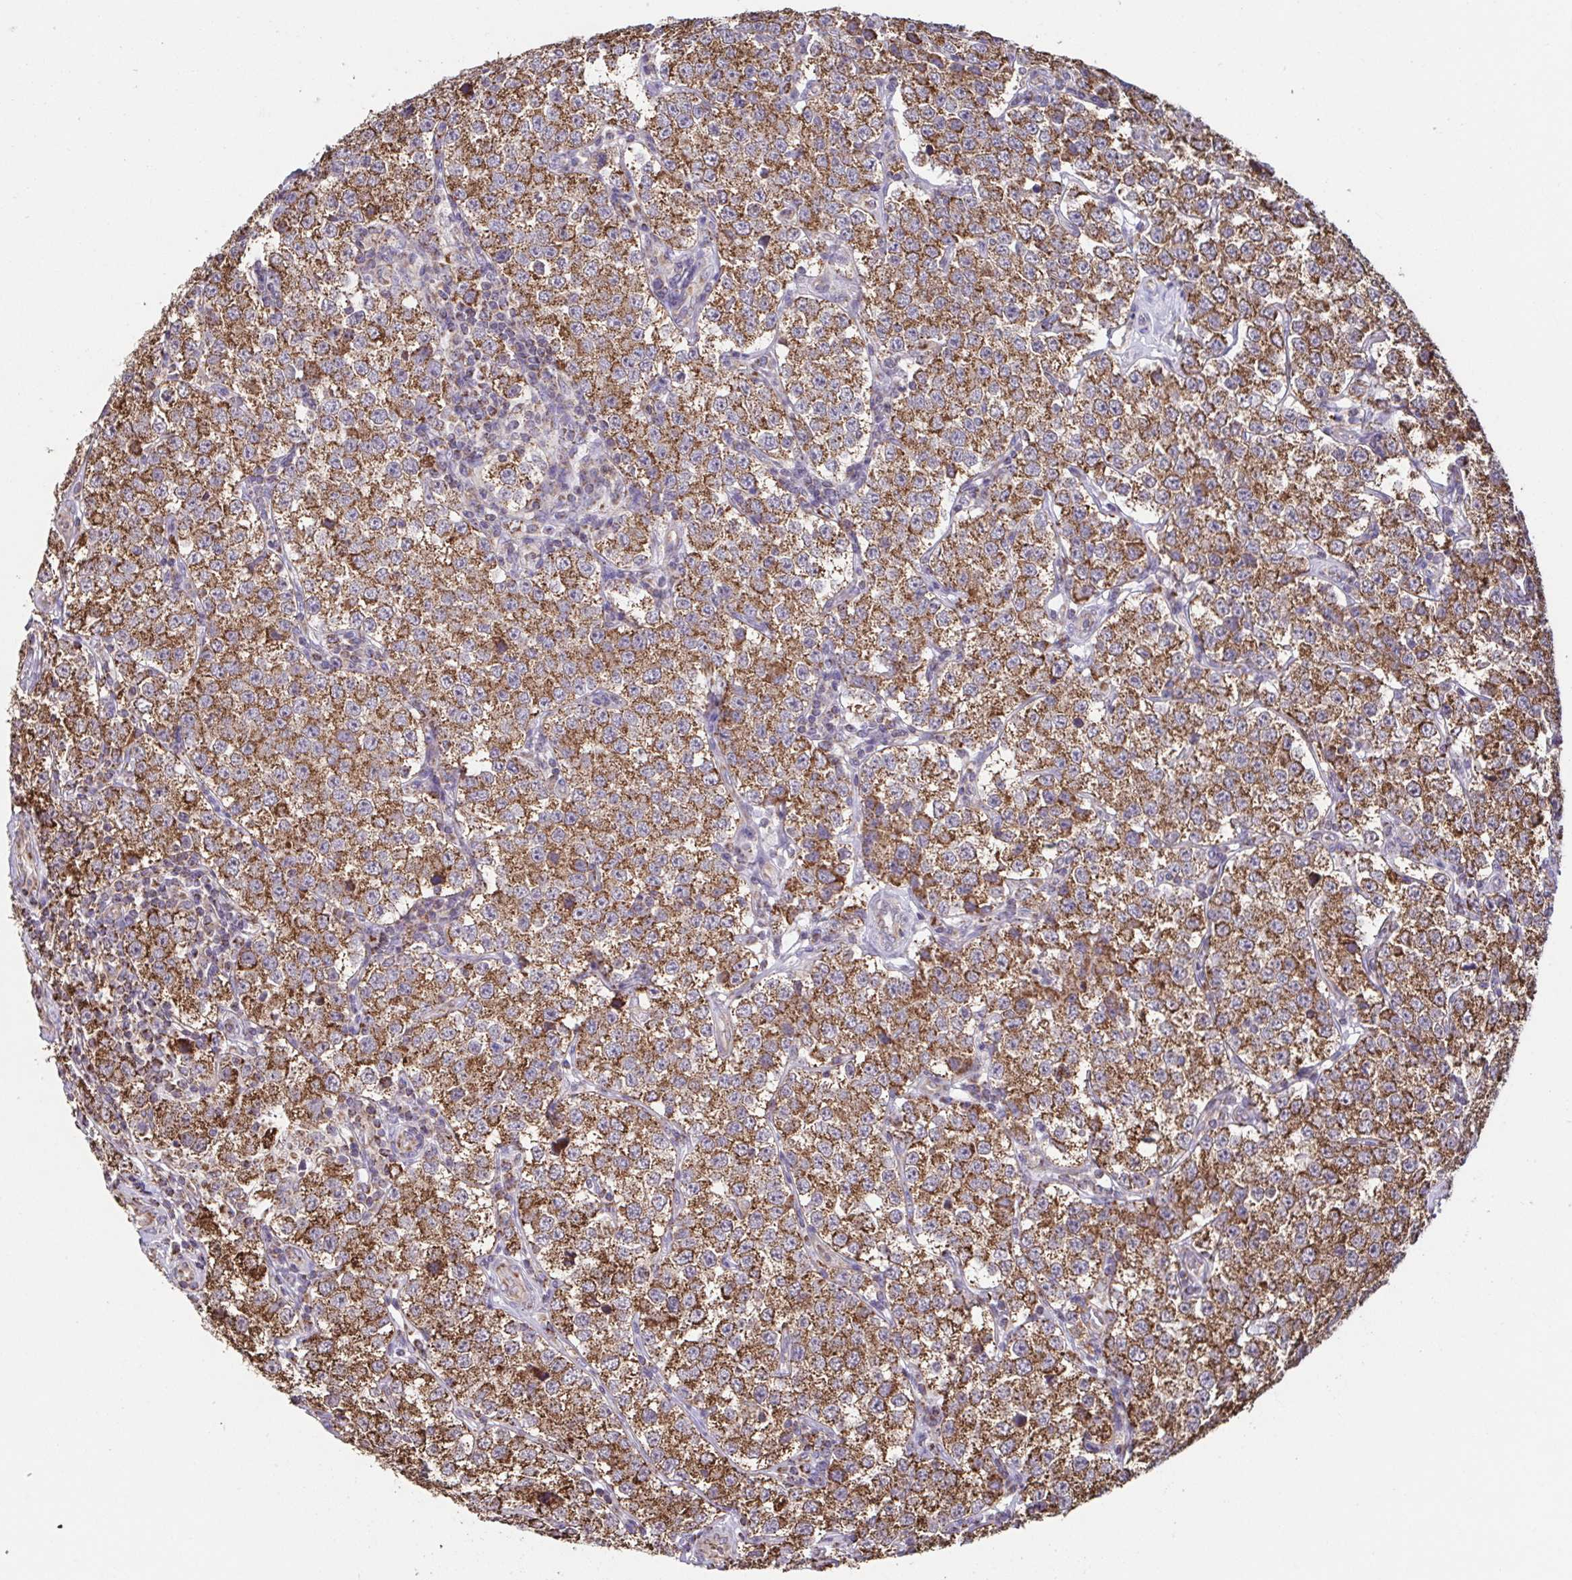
{"staining": {"intensity": "strong", "quantity": ">75%", "location": "cytoplasmic/membranous"}, "tissue": "testis cancer", "cell_type": "Tumor cells", "image_type": "cancer", "snomed": [{"axis": "morphology", "description": "Seminoma, NOS"}, {"axis": "topography", "description": "Testis"}], "caption": "Immunohistochemical staining of testis seminoma reveals high levels of strong cytoplasmic/membranous positivity in about >75% of tumor cells. Using DAB (brown) and hematoxylin (blue) stains, captured at high magnification using brightfield microscopy.", "gene": "DIP2B", "patient": {"sex": "male", "age": 34}}